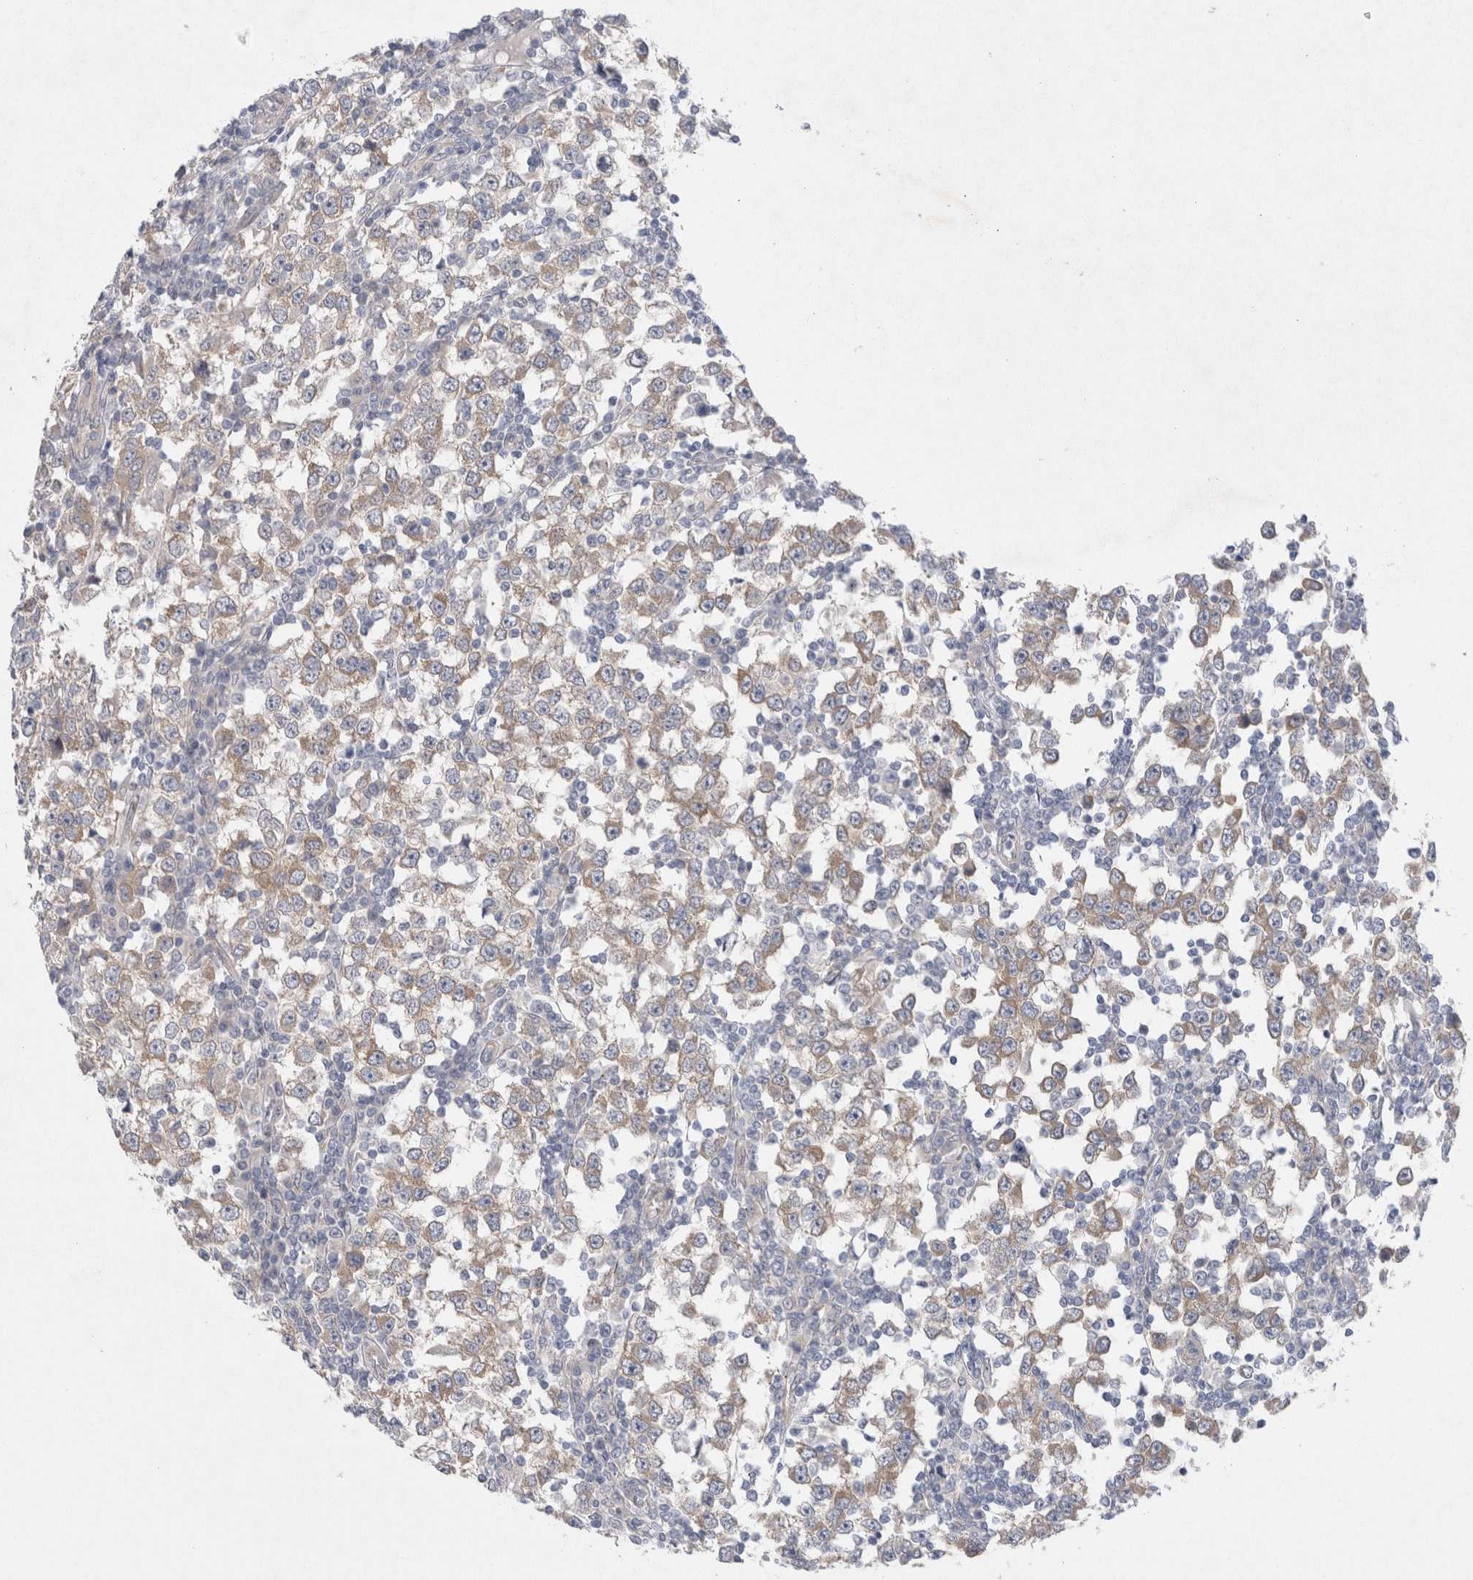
{"staining": {"intensity": "weak", "quantity": ">75%", "location": "cytoplasmic/membranous"}, "tissue": "testis cancer", "cell_type": "Tumor cells", "image_type": "cancer", "snomed": [{"axis": "morphology", "description": "Seminoma, NOS"}, {"axis": "topography", "description": "Testis"}], "caption": "Immunohistochemical staining of human testis cancer (seminoma) demonstrates weak cytoplasmic/membranous protein expression in approximately >75% of tumor cells.", "gene": "WIPF2", "patient": {"sex": "male", "age": 65}}